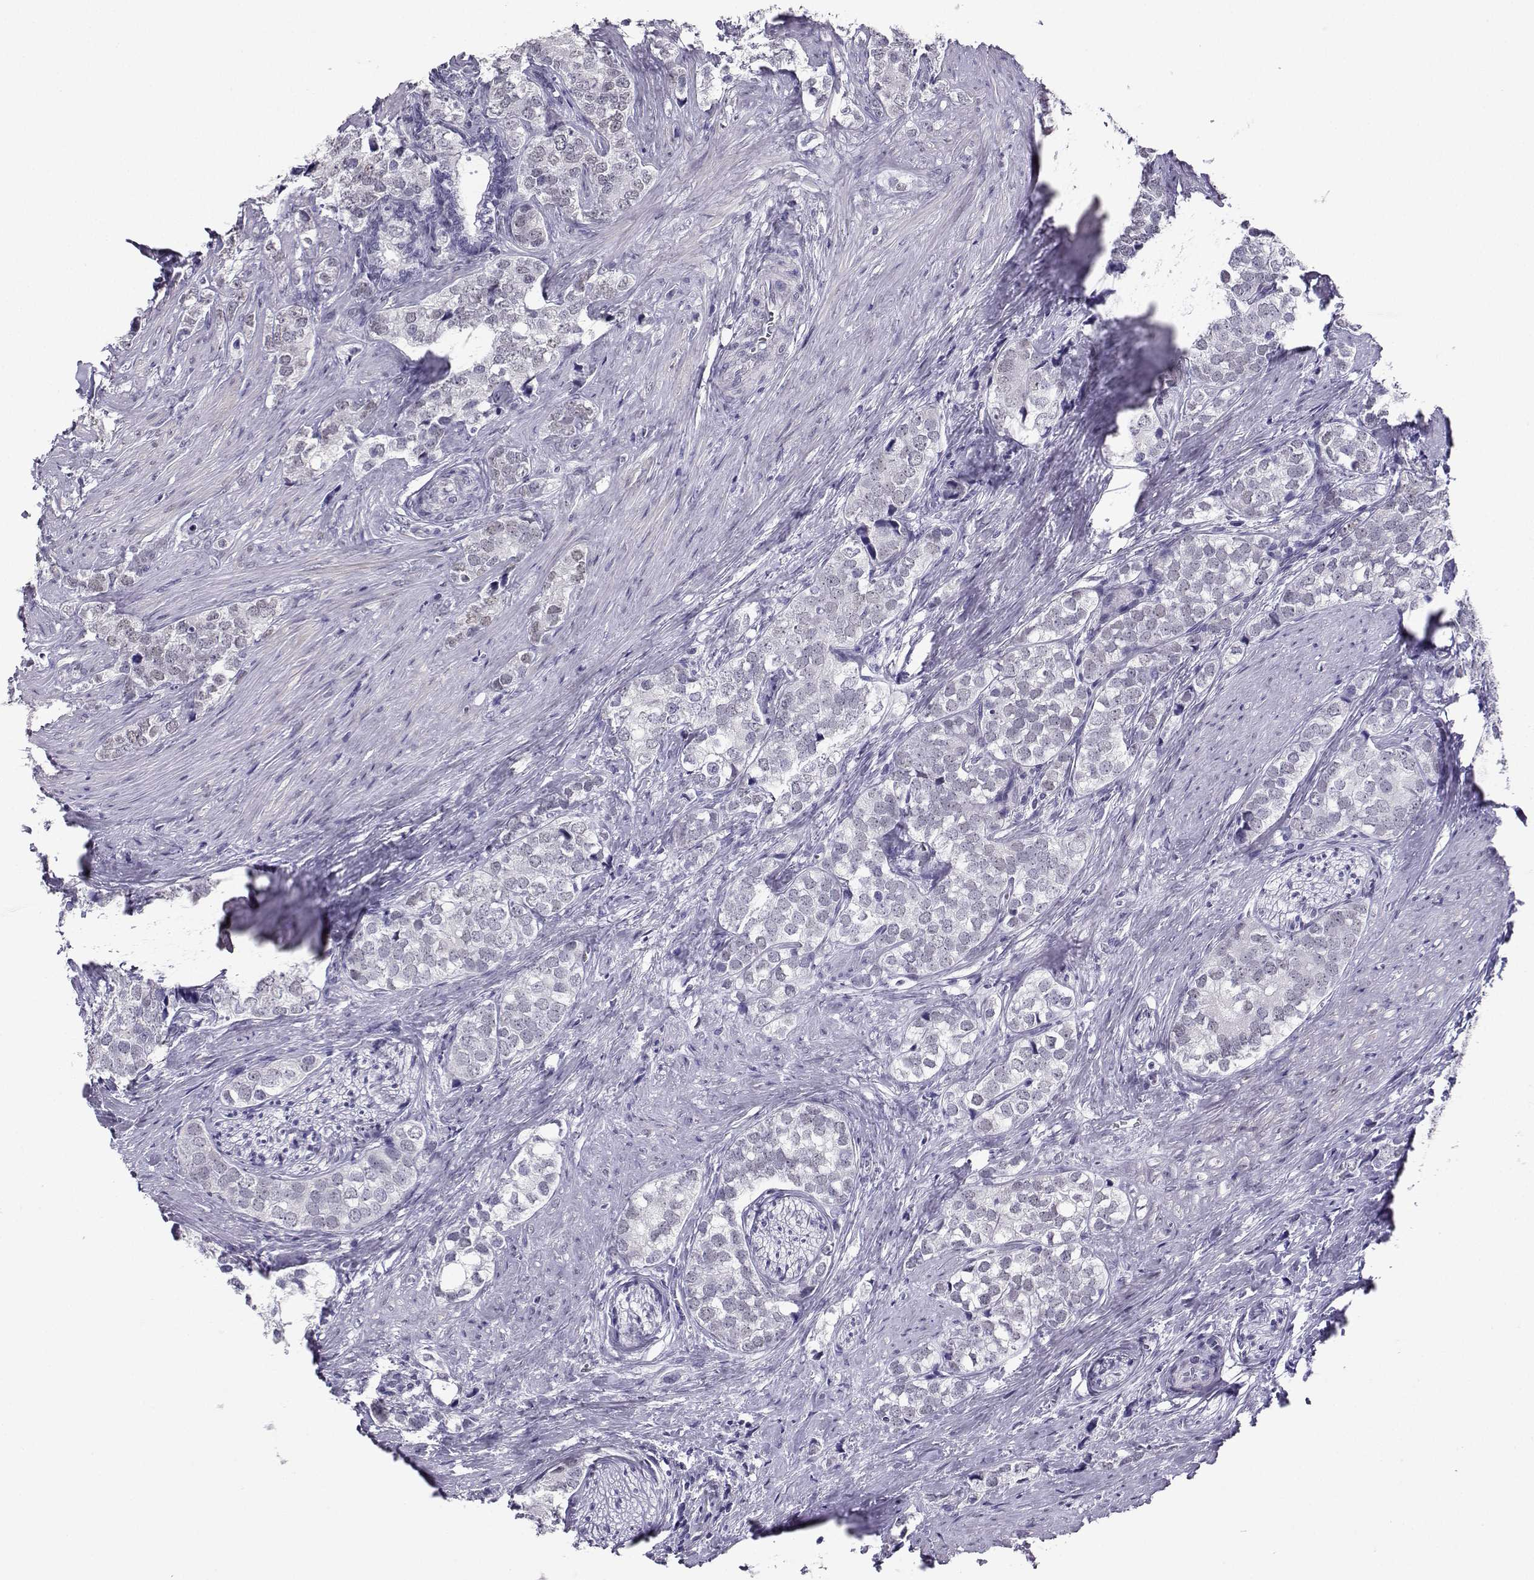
{"staining": {"intensity": "negative", "quantity": "none", "location": "none"}, "tissue": "prostate cancer", "cell_type": "Tumor cells", "image_type": "cancer", "snomed": [{"axis": "morphology", "description": "Adenocarcinoma, NOS"}, {"axis": "topography", "description": "Prostate and seminal vesicle, NOS"}], "caption": "An IHC micrograph of prostate adenocarcinoma is shown. There is no staining in tumor cells of prostate adenocarcinoma.", "gene": "TEDC2", "patient": {"sex": "male", "age": 63}}